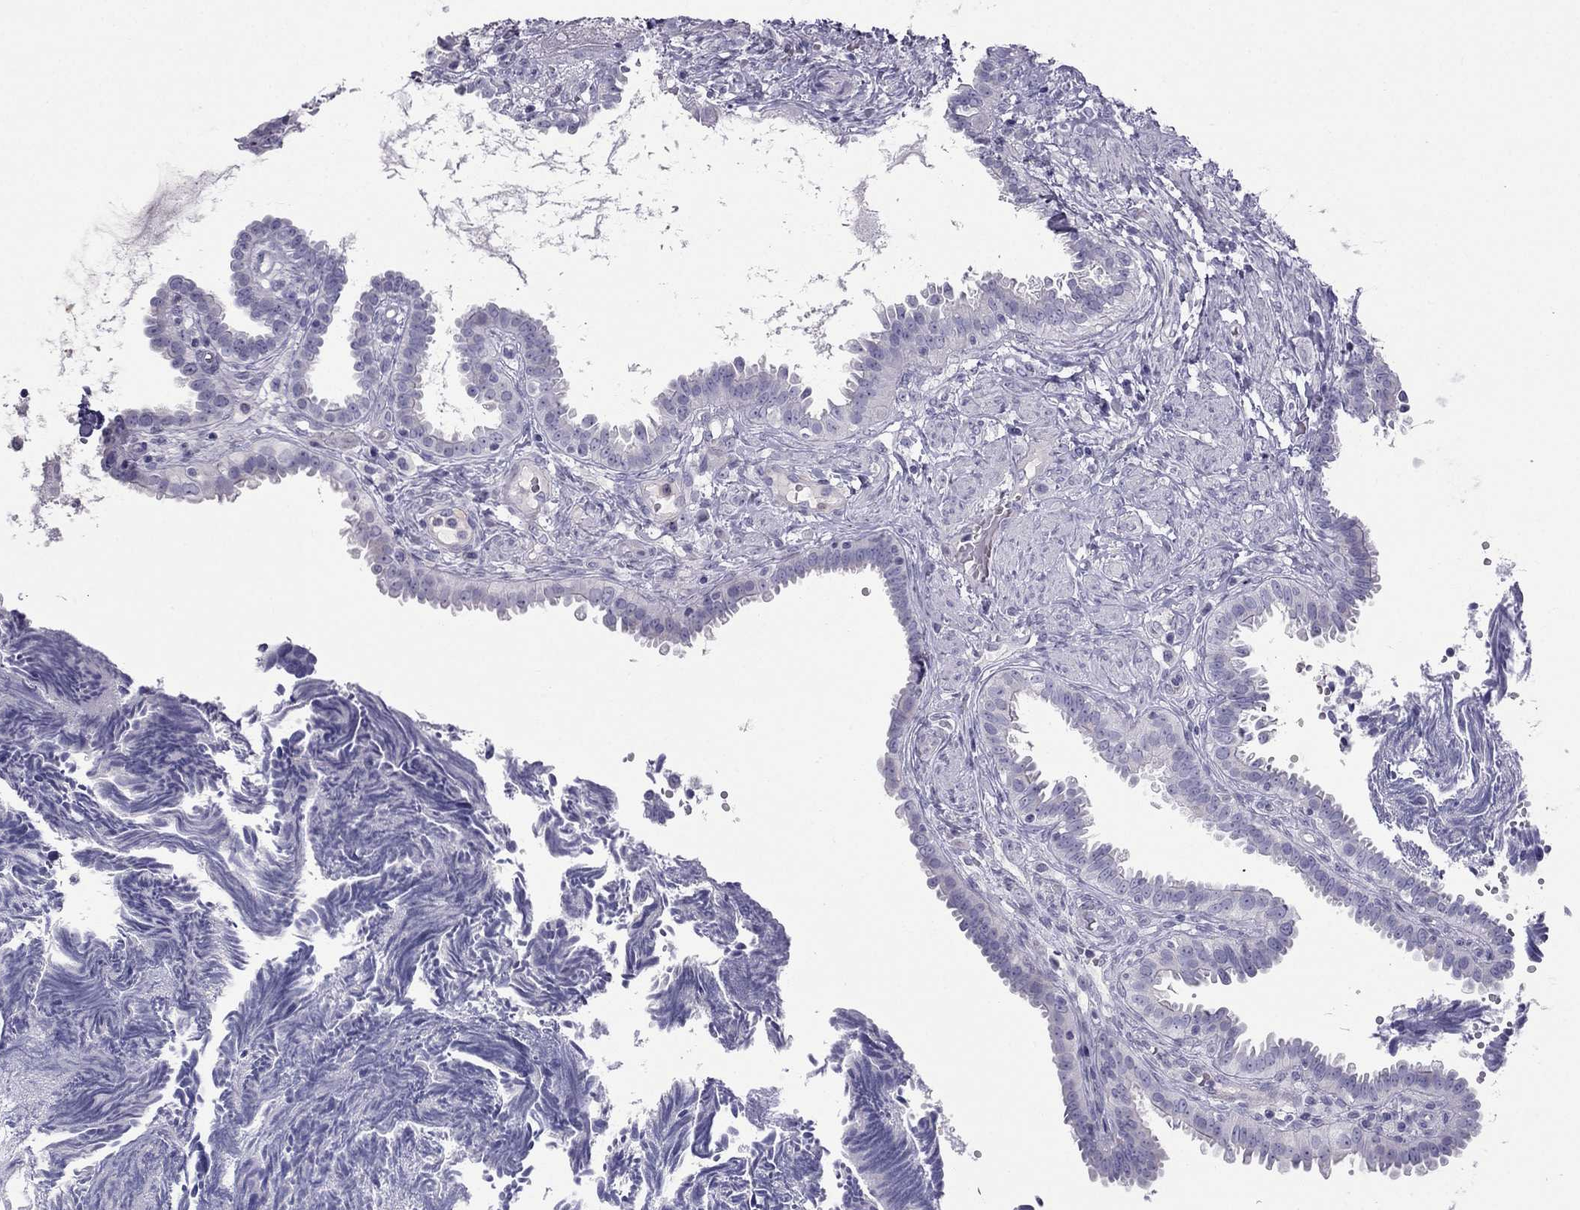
{"staining": {"intensity": "negative", "quantity": "none", "location": "none"}, "tissue": "fallopian tube", "cell_type": "Glandular cells", "image_type": "normal", "snomed": [{"axis": "morphology", "description": "Normal tissue, NOS"}, {"axis": "topography", "description": "Fallopian tube"}], "caption": "An image of human fallopian tube is negative for staining in glandular cells. (DAB immunohistochemistry (IHC), high magnification).", "gene": "ERC2", "patient": {"sex": "female", "age": 39}}